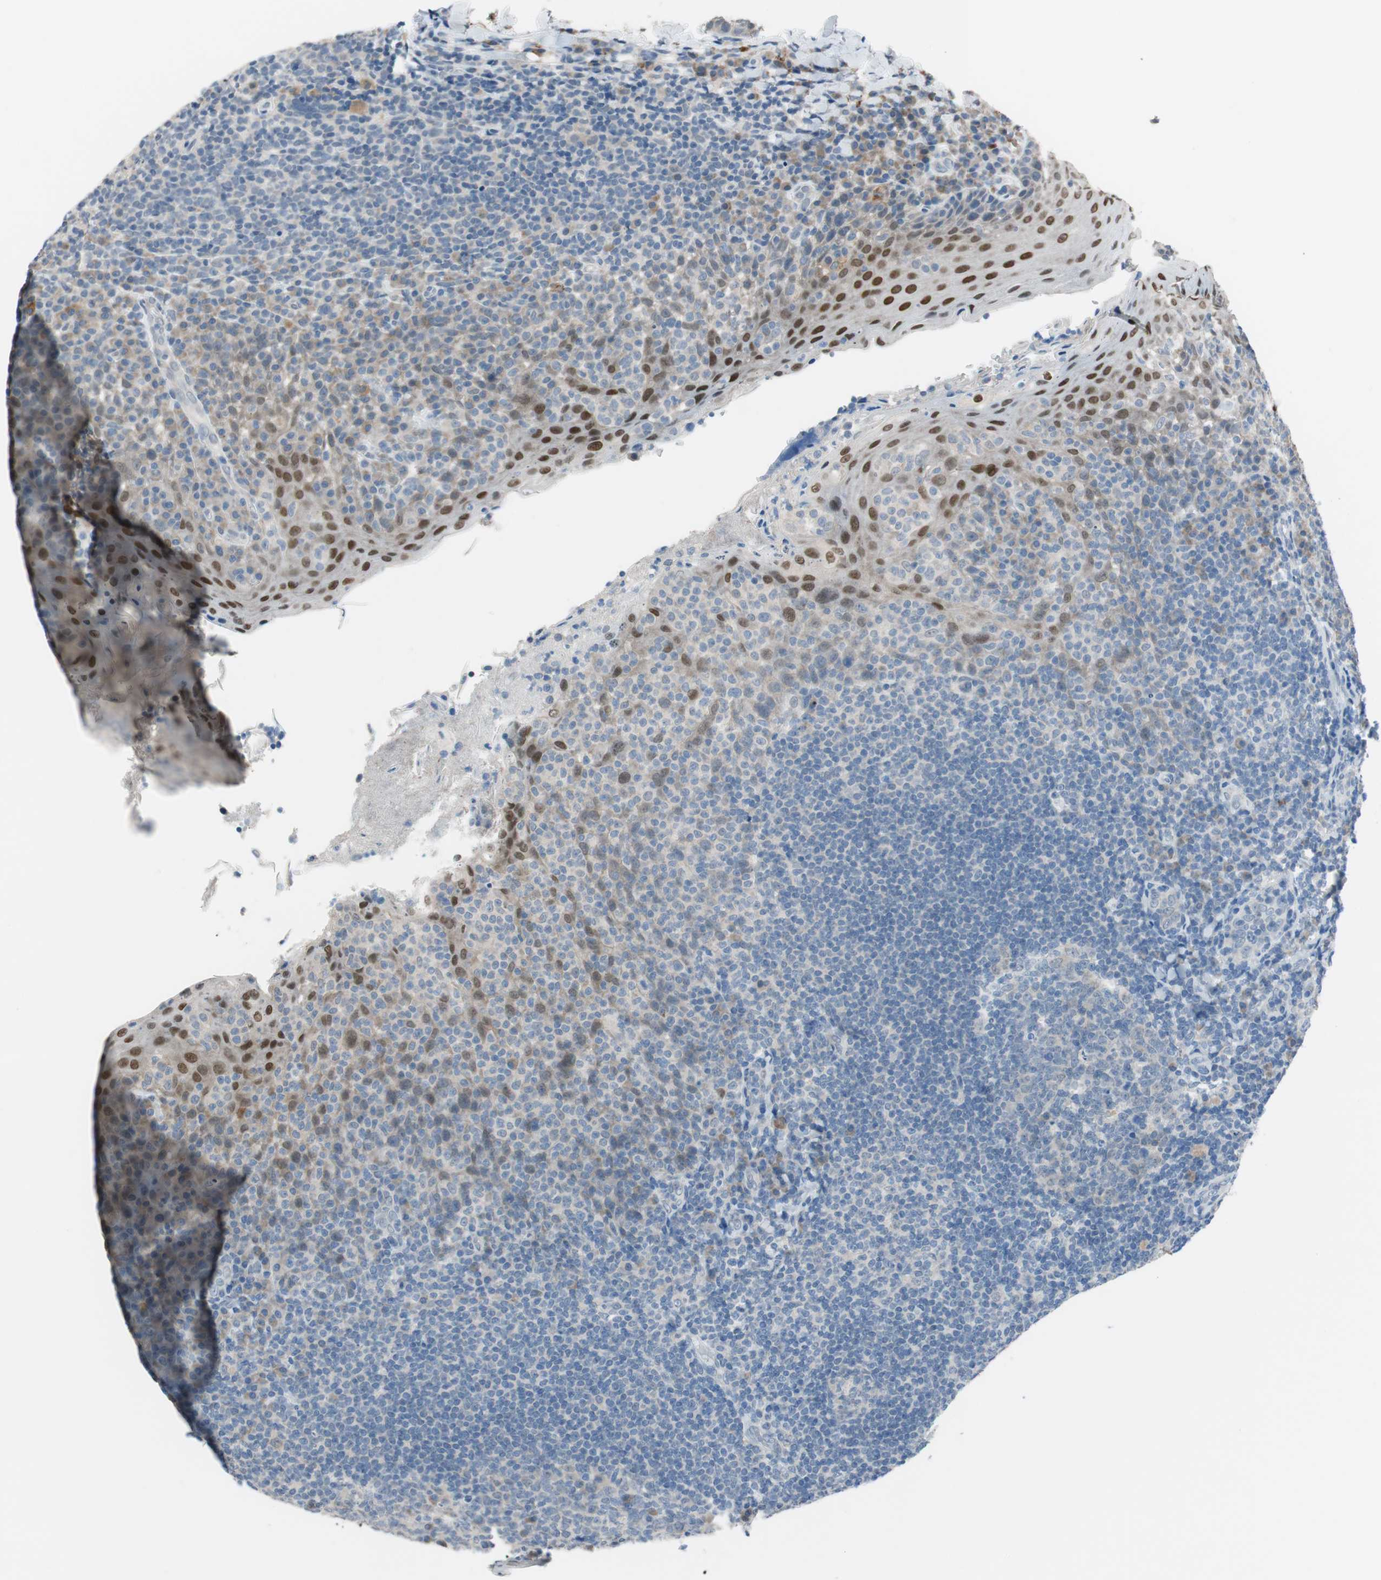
{"staining": {"intensity": "weak", "quantity": "<25%", "location": "cytoplasmic/membranous"}, "tissue": "tonsil", "cell_type": "Germinal center cells", "image_type": "normal", "snomed": [{"axis": "morphology", "description": "Normal tissue, NOS"}, {"axis": "topography", "description": "Tonsil"}], "caption": "This is a image of immunohistochemistry staining of unremarkable tonsil, which shows no expression in germinal center cells.", "gene": "GRHL1", "patient": {"sex": "male", "age": 17}}